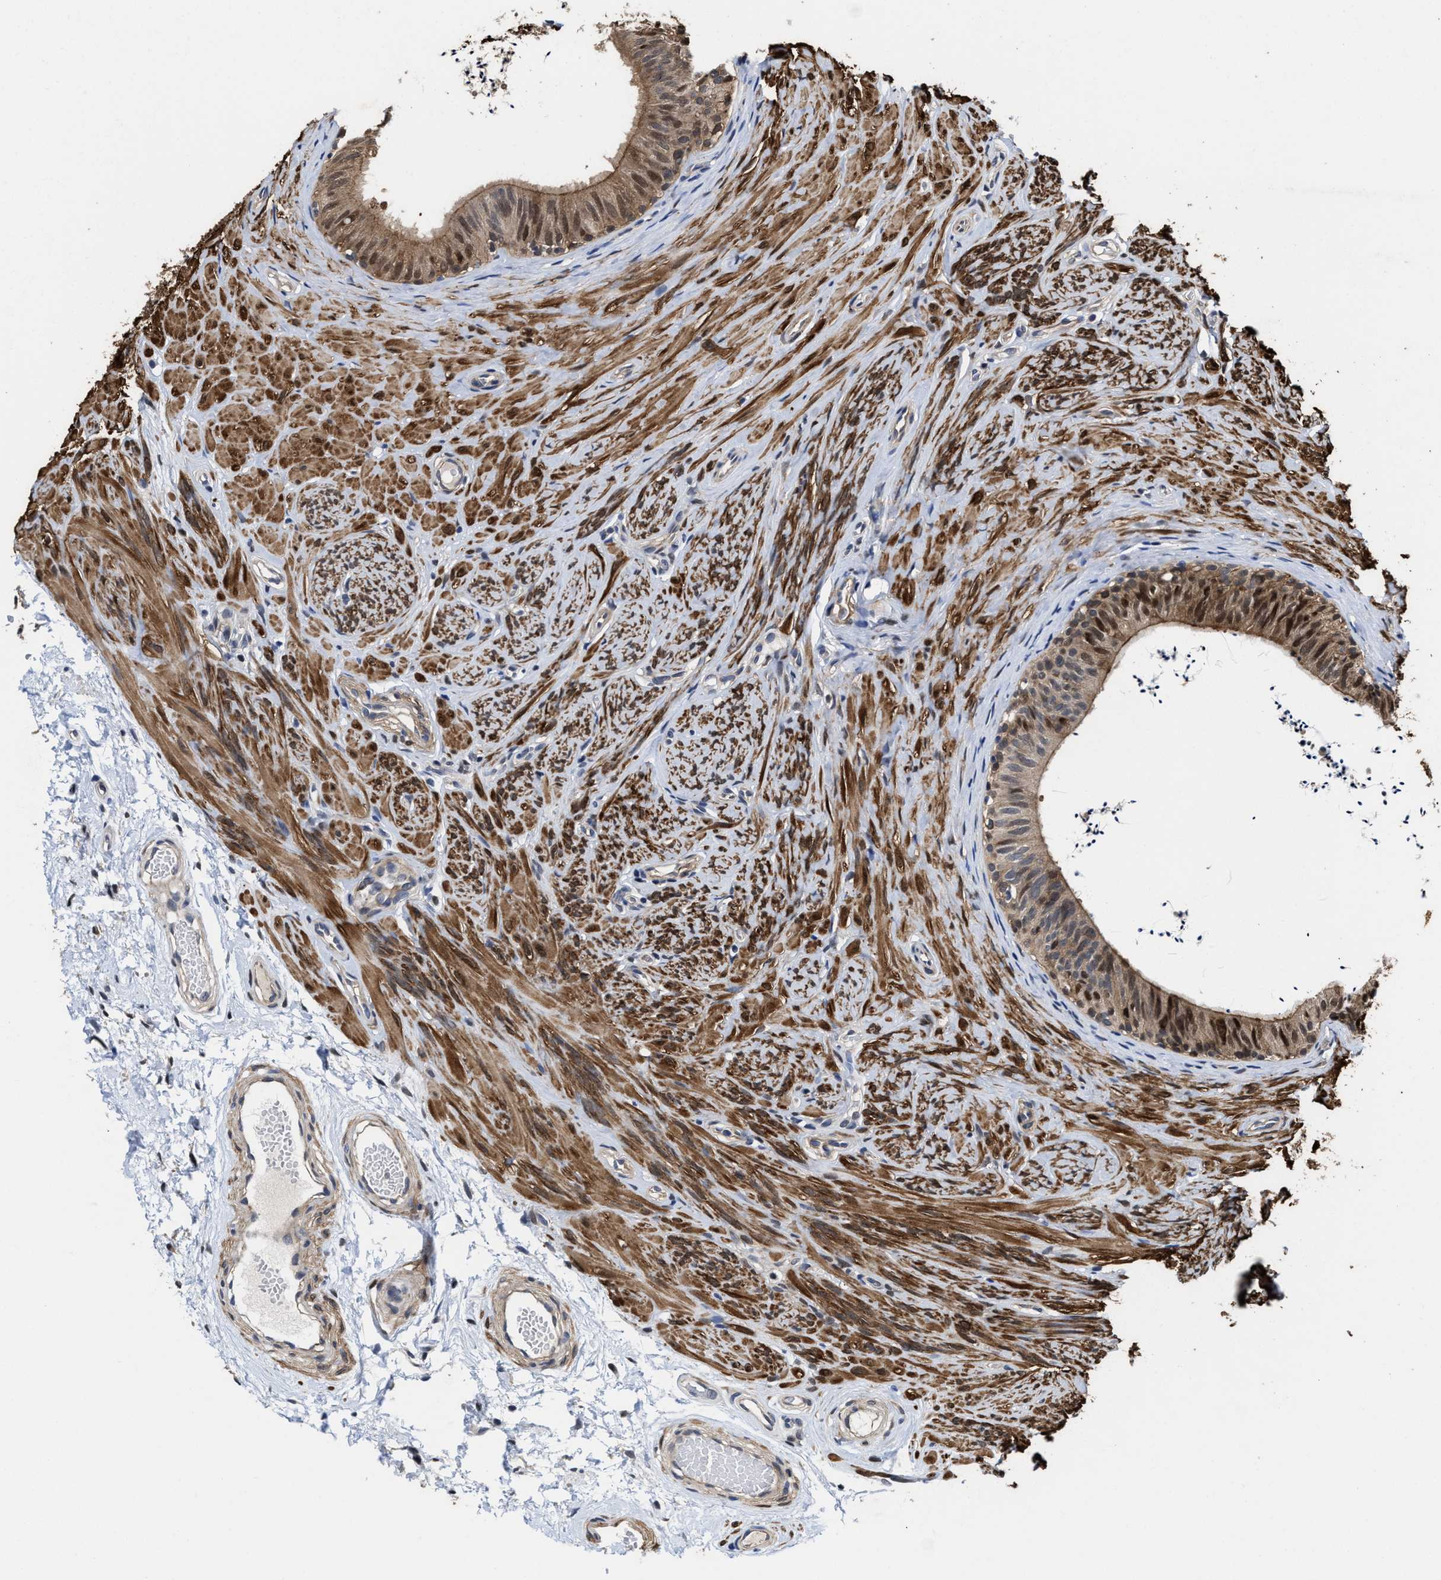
{"staining": {"intensity": "moderate", "quantity": ">75%", "location": "cytoplasmic/membranous,nuclear"}, "tissue": "epididymis", "cell_type": "Glandular cells", "image_type": "normal", "snomed": [{"axis": "morphology", "description": "Normal tissue, NOS"}, {"axis": "topography", "description": "Epididymis"}], "caption": "Benign epididymis was stained to show a protein in brown. There is medium levels of moderate cytoplasmic/membranous,nuclear staining in approximately >75% of glandular cells. (brown staining indicates protein expression, while blue staining denotes nuclei).", "gene": "KIF12", "patient": {"sex": "male", "age": 56}}